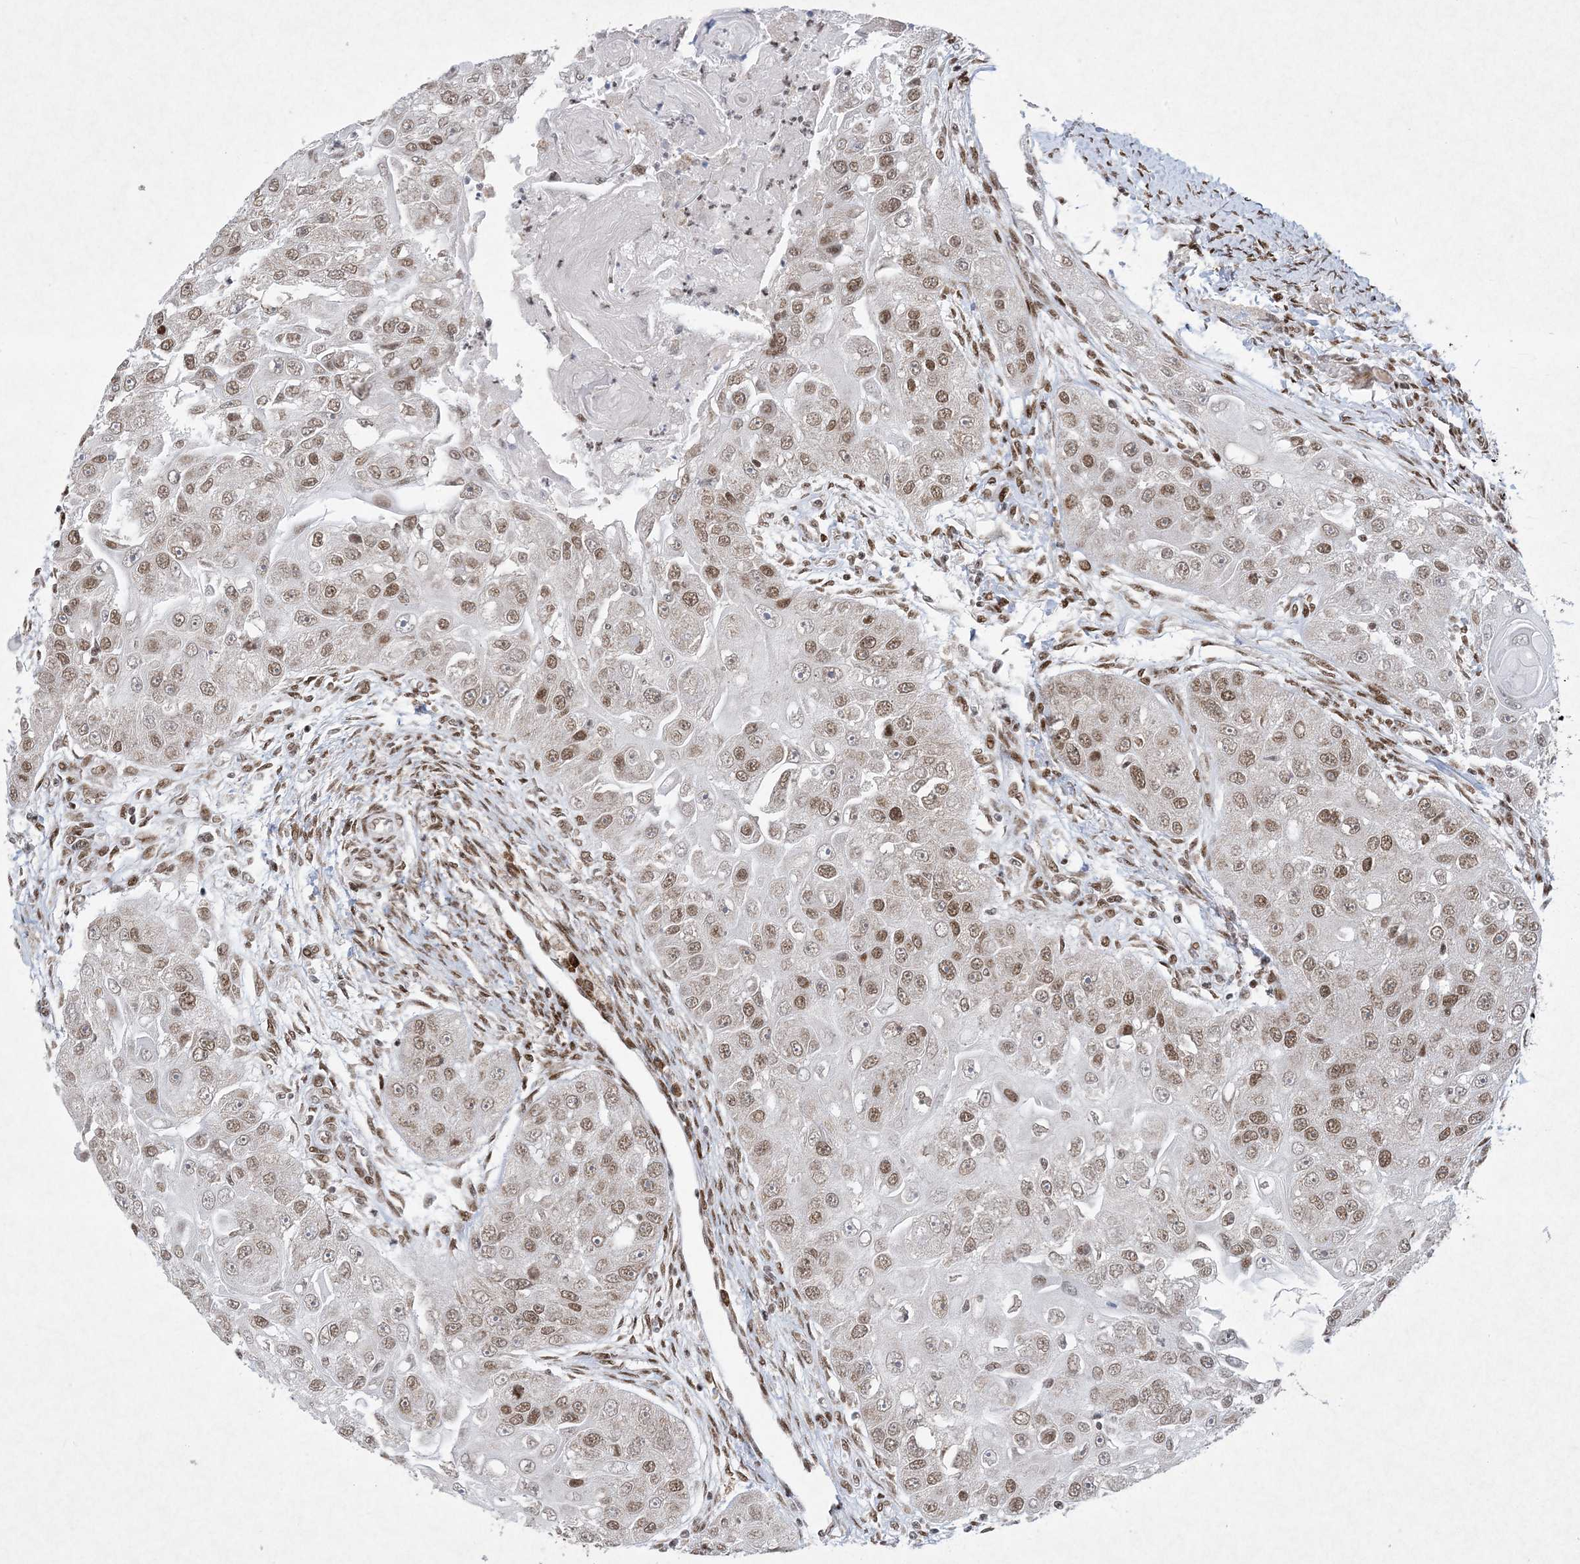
{"staining": {"intensity": "moderate", "quantity": ">75%", "location": "nuclear"}, "tissue": "head and neck cancer", "cell_type": "Tumor cells", "image_type": "cancer", "snomed": [{"axis": "morphology", "description": "Normal tissue, NOS"}, {"axis": "morphology", "description": "Squamous cell carcinoma, NOS"}, {"axis": "topography", "description": "Skeletal muscle"}, {"axis": "topography", "description": "Head-Neck"}], "caption": "This is an image of IHC staining of head and neck cancer, which shows moderate staining in the nuclear of tumor cells.", "gene": "PKNOX2", "patient": {"sex": "male", "age": 51}}